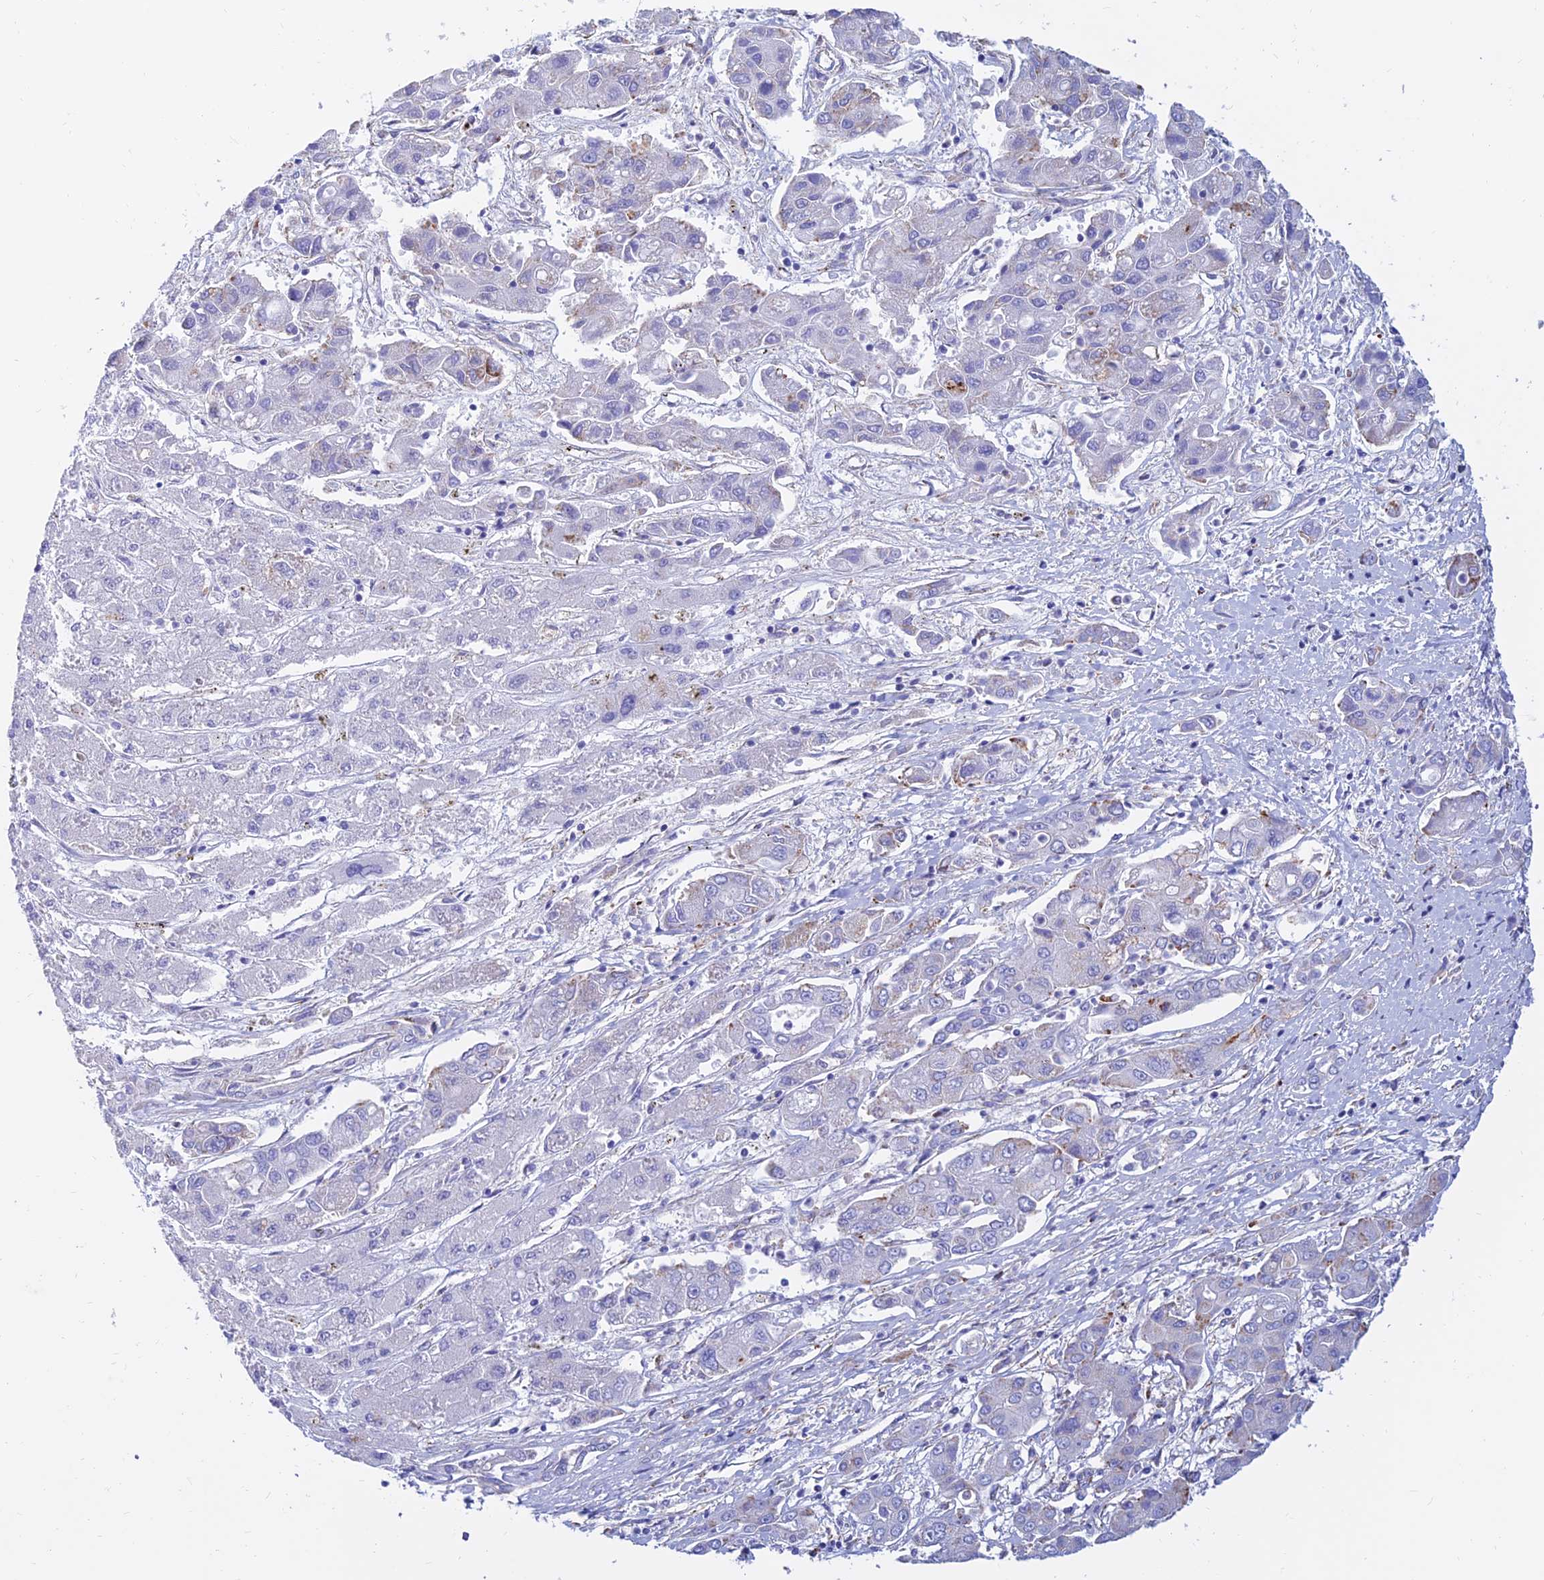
{"staining": {"intensity": "moderate", "quantity": "<25%", "location": "cytoplasmic/membranous"}, "tissue": "liver cancer", "cell_type": "Tumor cells", "image_type": "cancer", "snomed": [{"axis": "morphology", "description": "Cholangiocarcinoma"}, {"axis": "topography", "description": "Liver"}], "caption": "The histopathology image displays immunohistochemical staining of liver cancer (cholangiocarcinoma). There is moderate cytoplasmic/membranous staining is present in approximately <25% of tumor cells. (DAB (3,3'-diaminobenzidine) = brown stain, brightfield microscopy at high magnification).", "gene": "SPNS1", "patient": {"sex": "male", "age": 67}}